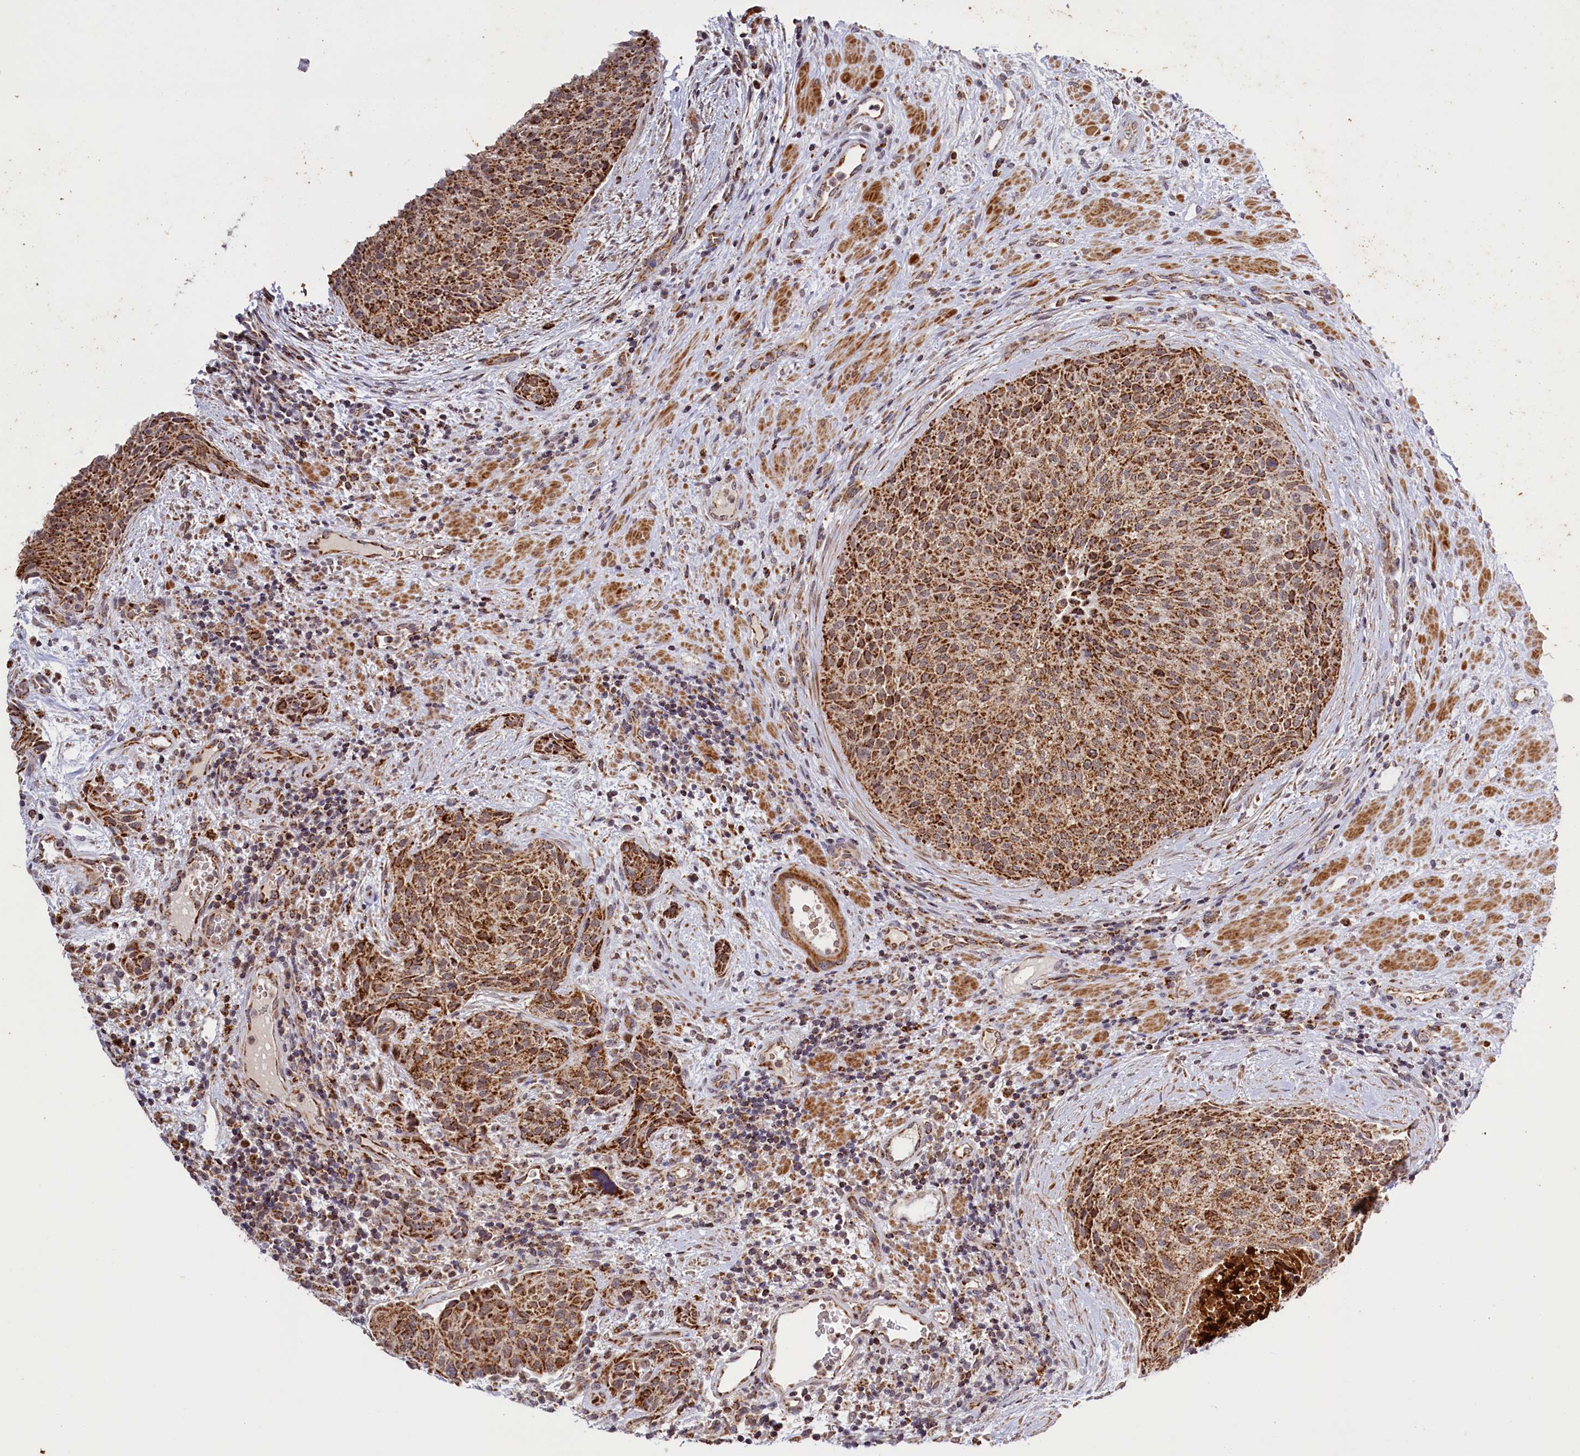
{"staining": {"intensity": "strong", "quantity": ">75%", "location": "cytoplasmic/membranous"}, "tissue": "urothelial cancer", "cell_type": "Tumor cells", "image_type": "cancer", "snomed": [{"axis": "morphology", "description": "Normal tissue, NOS"}, {"axis": "morphology", "description": "Urothelial carcinoma, NOS"}, {"axis": "topography", "description": "Urinary bladder"}, {"axis": "topography", "description": "Peripheral nerve tissue"}], "caption": "A high amount of strong cytoplasmic/membranous staining is identified in approximately >75% of tumor cells in urothelial cancer tissue.", "gene": "DYNC2H1", "patient": {"sex": "male", "age": 35}}